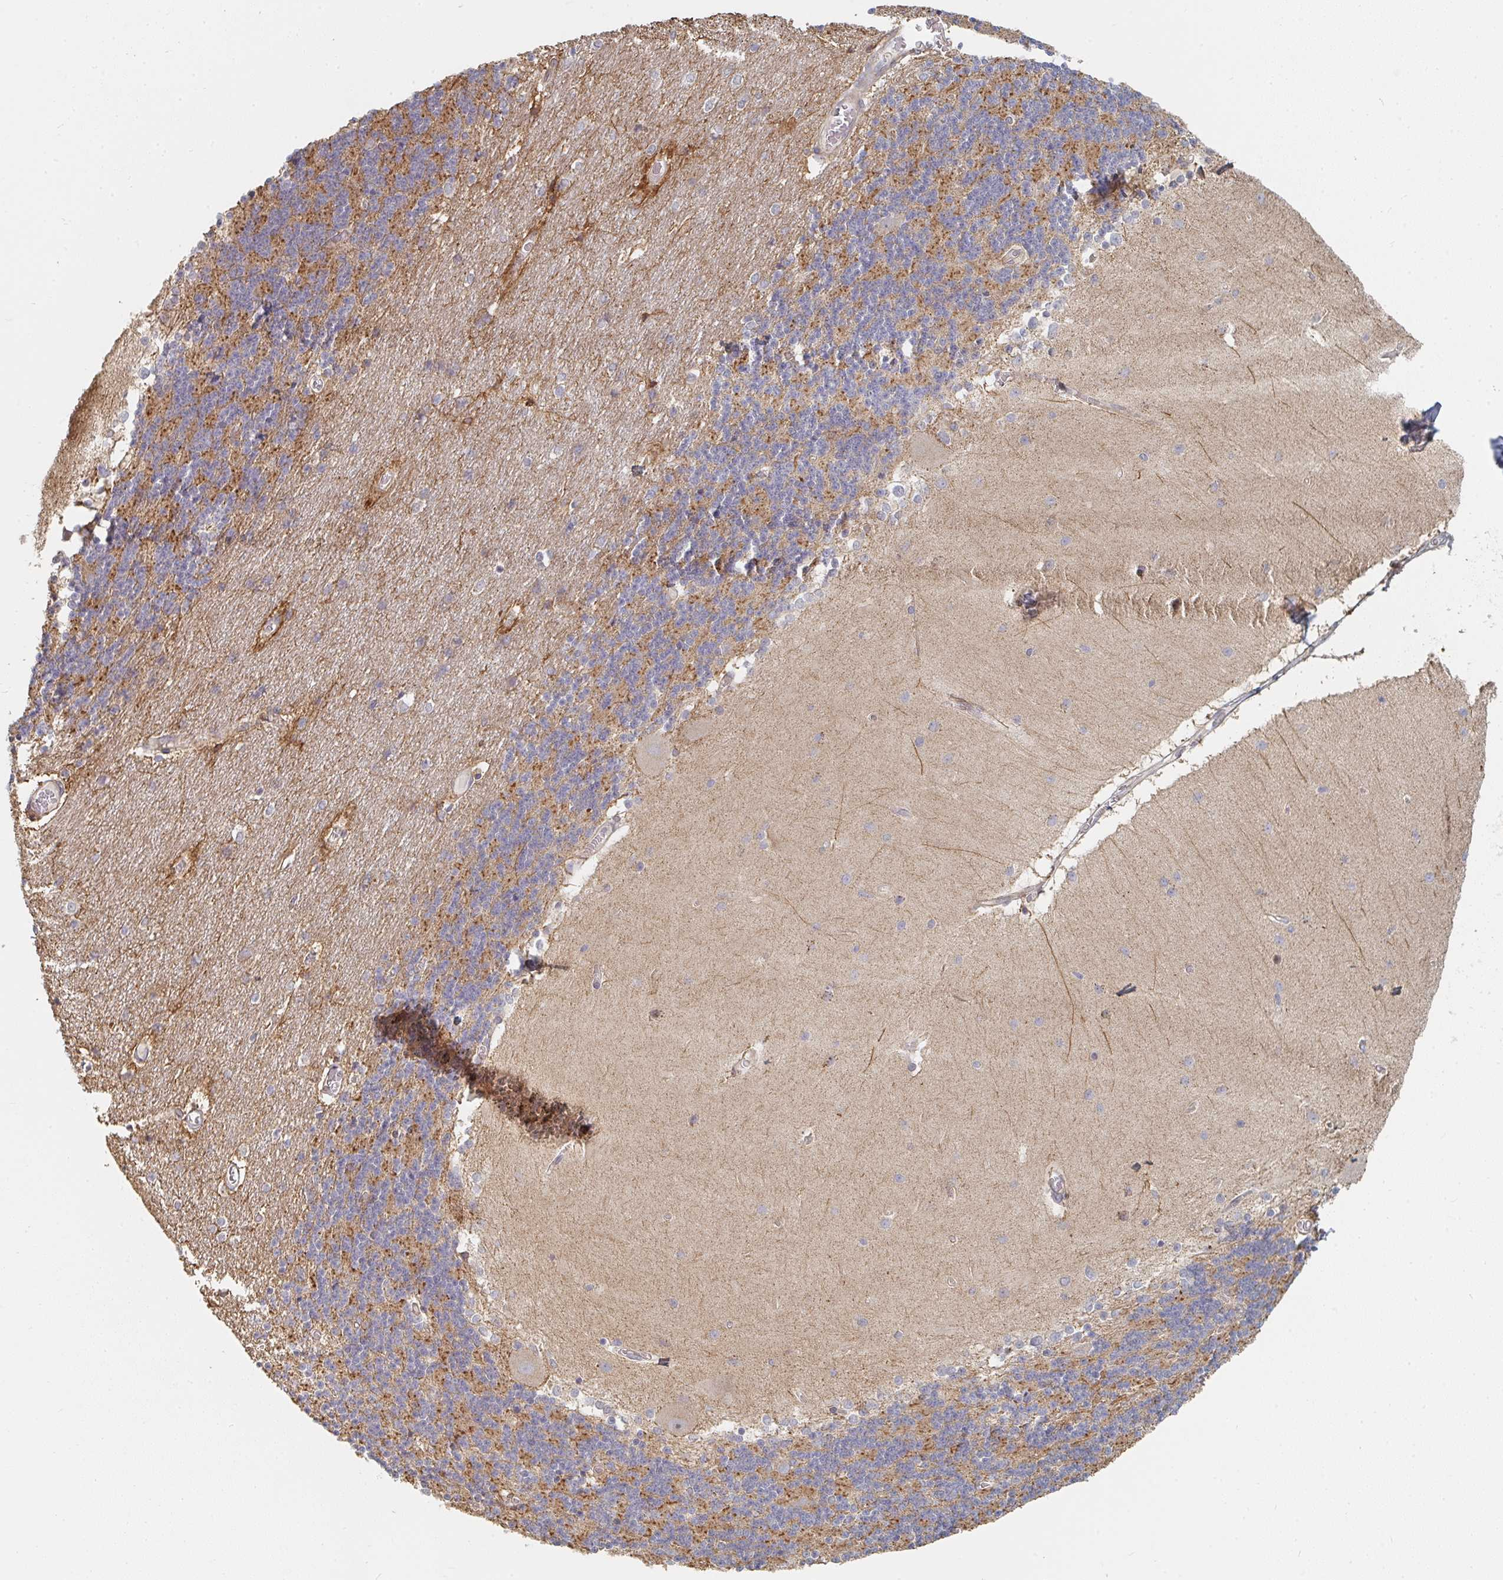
{"staining": {"intensity": "negative", "quantity": "none", "location": "none"}, "tissue": "cerebellum", "cell_type": "Cells in granular layer", "image_type": "normal", "snomed": [{"axis": "morphology", "description": "Normal tissue, NOS"}, {"axis": "topography", "description": "Cerebellum"}], "caption": "Cells in granular layer show no significant staining in normal cerebellum. (Stains: DAB (3,3'-diaminobenzidine) IHC with hematoxylin counter stain, Microscopy: brightfield microscopy at high magnification).", "gene": "PTEN", "patient": {"sex": "female", "age": 54}}